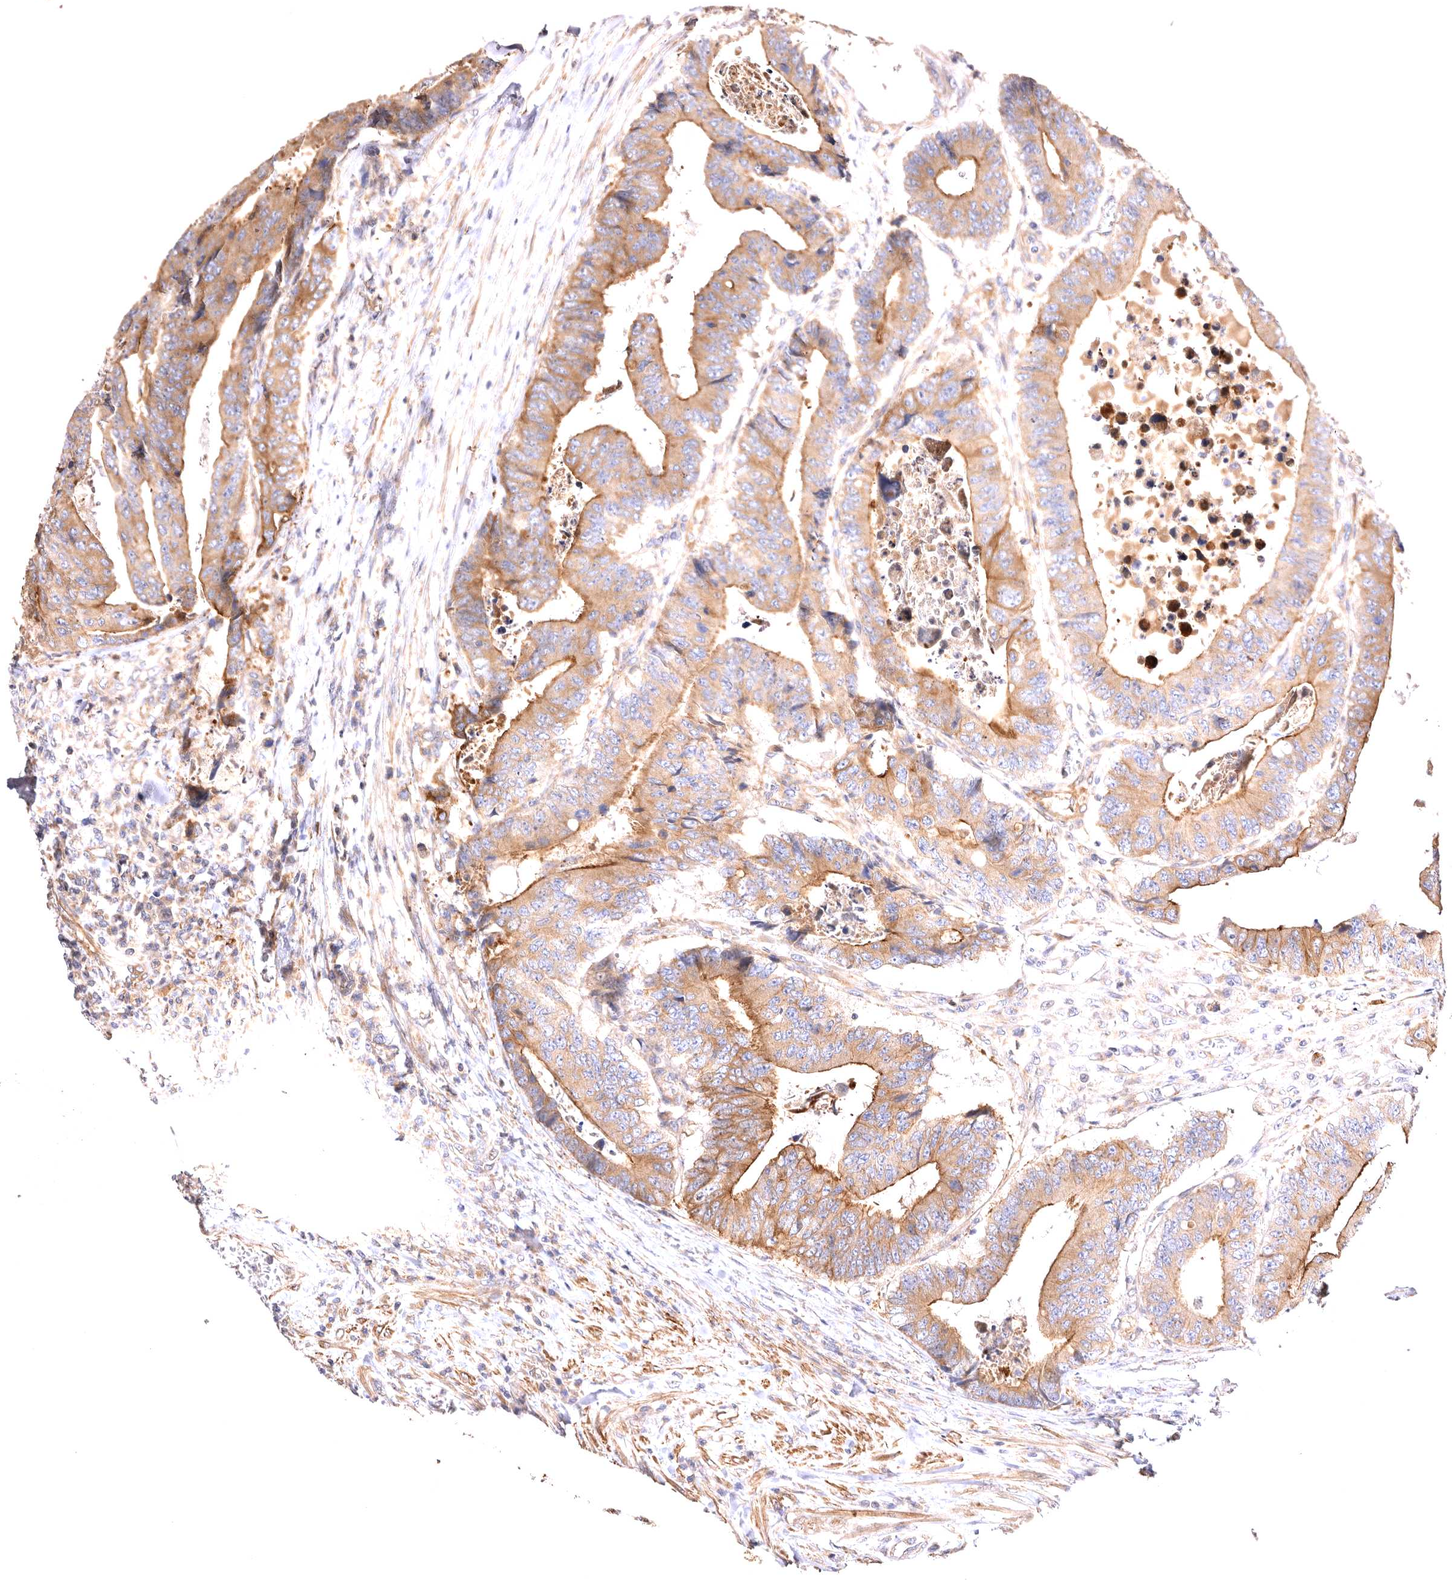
{"staining": {"intensity": "moderate", "quantity": ">75%", "location": "cytoplasmic/membranous"}, "tissue": "colorectal cancer", "cell_type": "Tumor cells", "image_type": "cancer", "snomed": [{"axis": "morphology", "description": "Adenocarcinoma, NOS"}, {"axis": "topography", "description": "Rectum"}], "caption": "This photomicrograph shows immunohistochemistry (IHC) staining of human colorectal cancer, with medium moderate cytoplasmic/membranous positivity in approximately >75% of tumor cells.", "gene": "VPS45", "patient": {"sex": "male", "age": 84}}